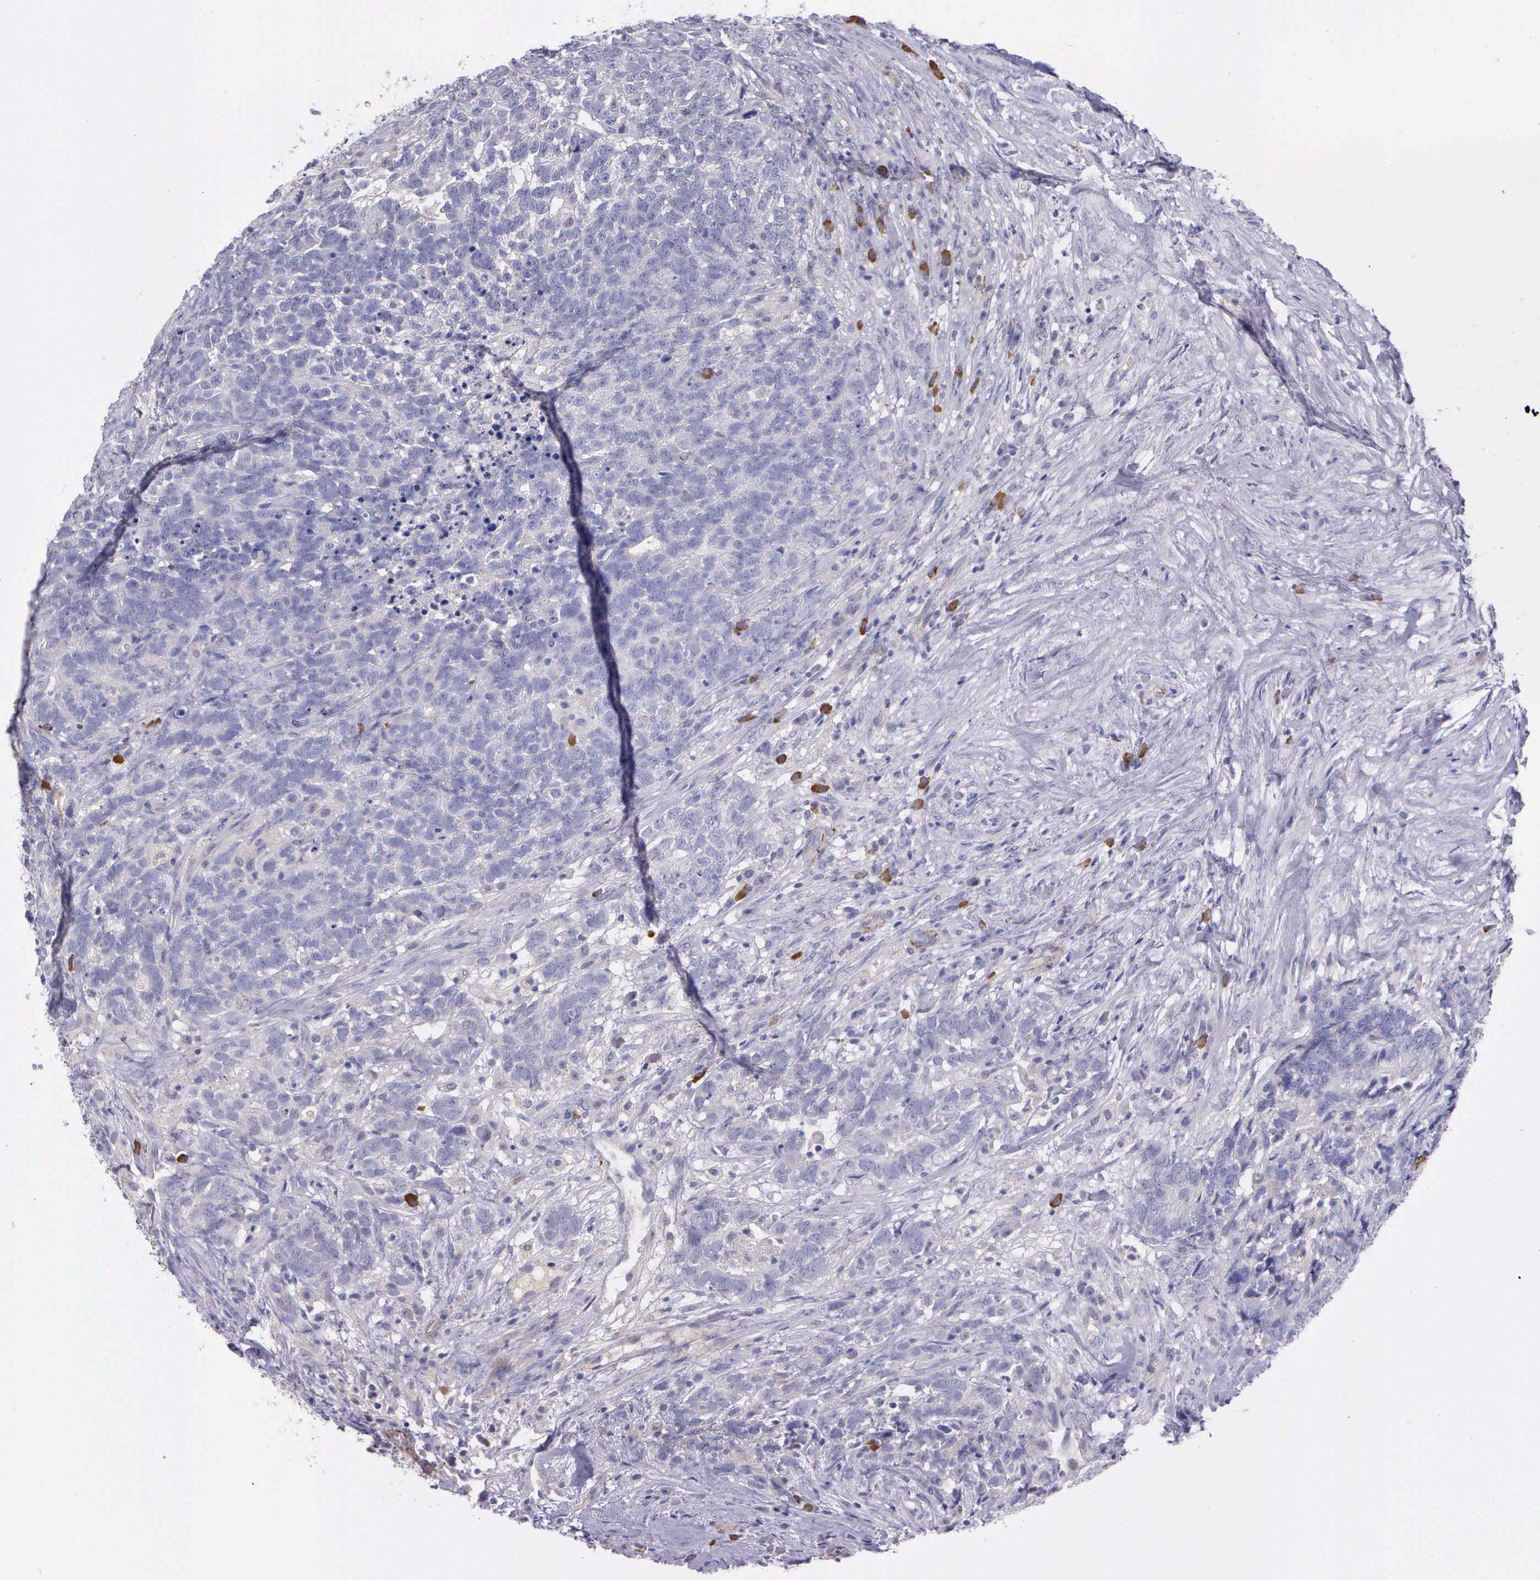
{"staining": {"intensity": "negative", "quantity": "none", "location": "none"}, "tissue": "testis cancer", "cell_type": "Tumor cells", "image_type": "cancer", "snomed": [{"axis": "morphology", "description": "Carcinoma, Embryonal, NOS"}, {"axis": "topography", "description": "Testis"}], "caption": "Protein analysis of testis cancer reveals no significant positivity in tumor cells.", "gene": "THSD7A", "patient": {"sex": "male", "age": 26}}